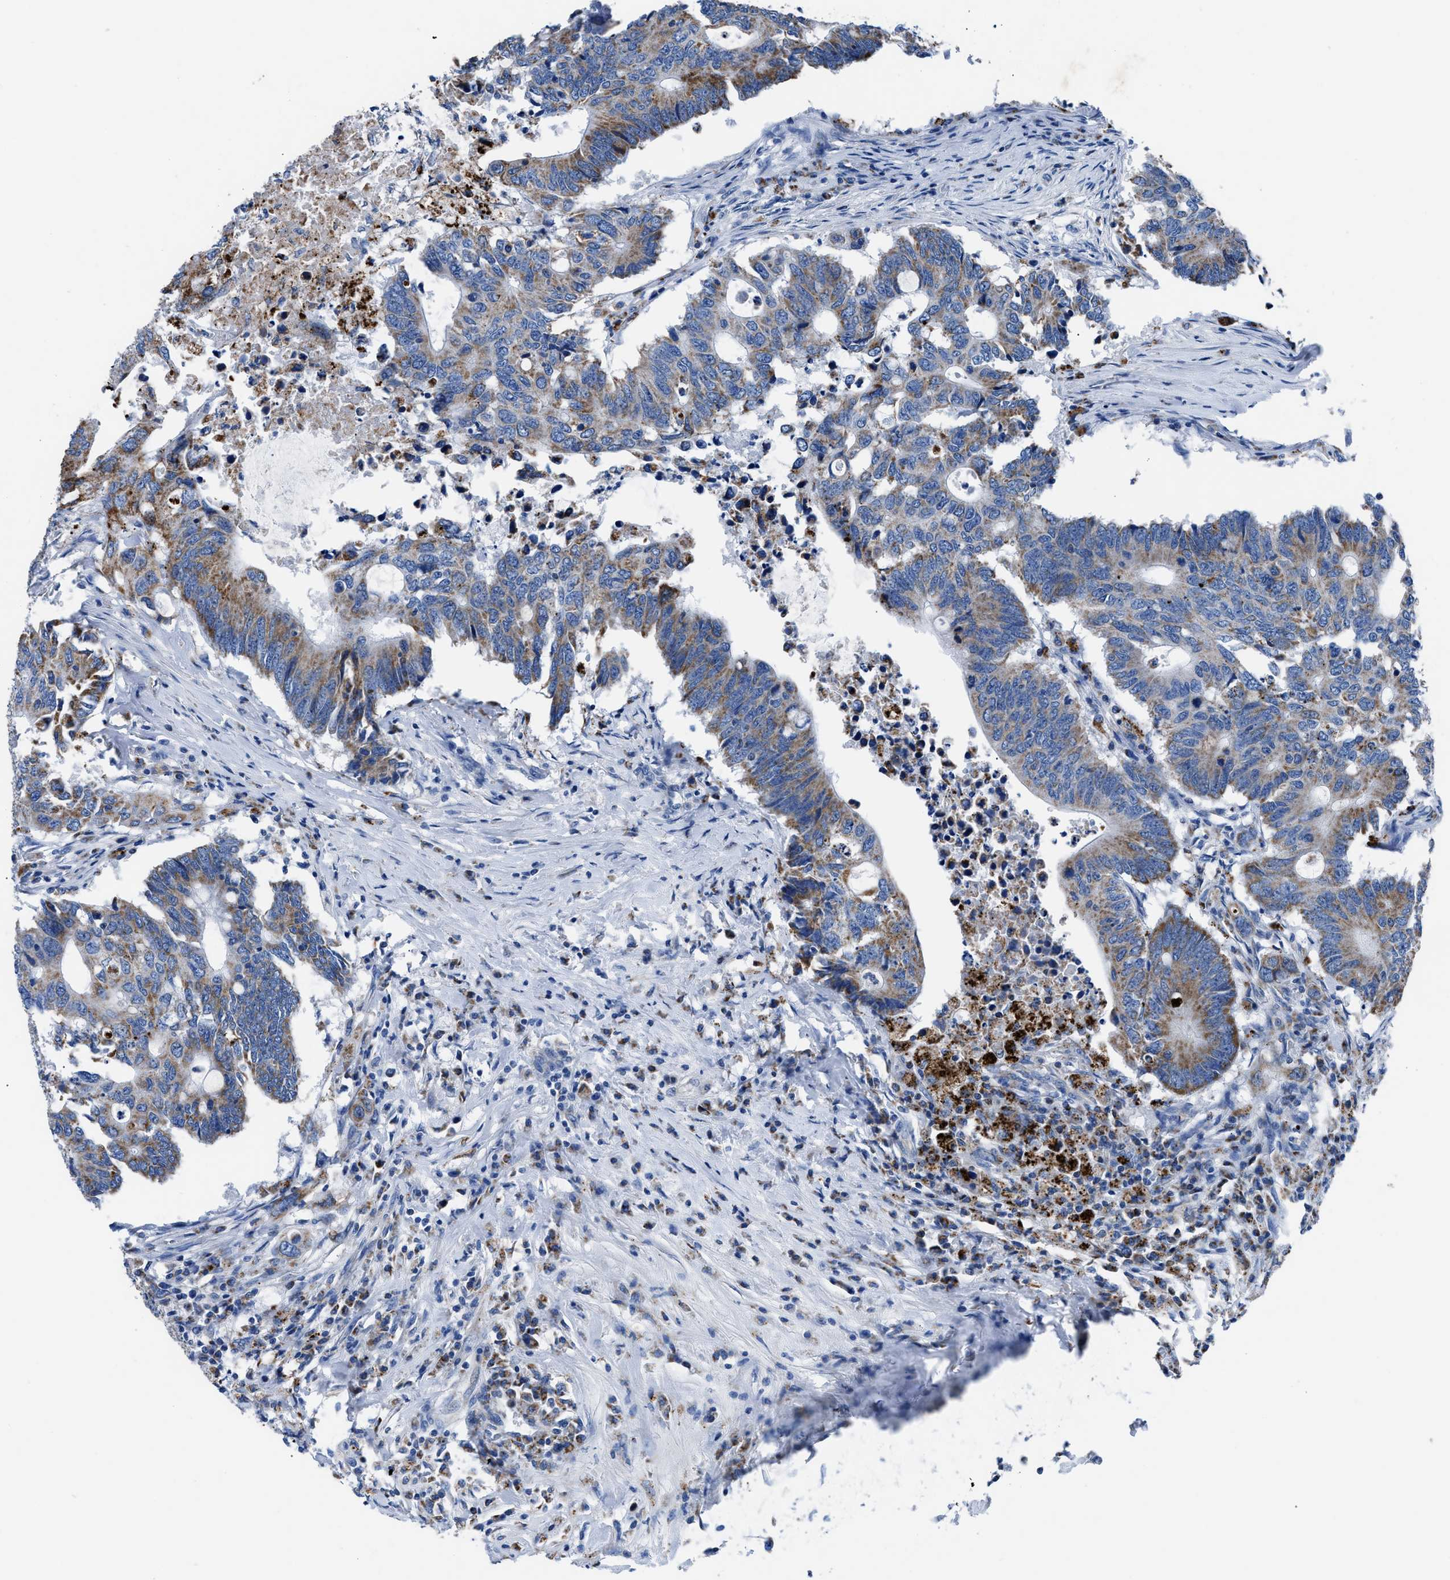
{"staining": {"intensity": "moderate", "quantity": ">75%", "location": "cytoplasmic/membranous"}, "tissue": "colorectal cancer", "cell_type": "Tumor cells", "image_type": "cancer", "snomed": [{"axis": "morphology", "description": "Adenocarcinoma, NOS"}, {"axis": "topography", "description": "Colon"}], "caption": "Human colorectal cancer (adenocarcinoma) stained with a protein marker displays moderate staining in tumor cells.", "gene": "ZDHHC3", "patient": {"sex": "male", "age": 71}}